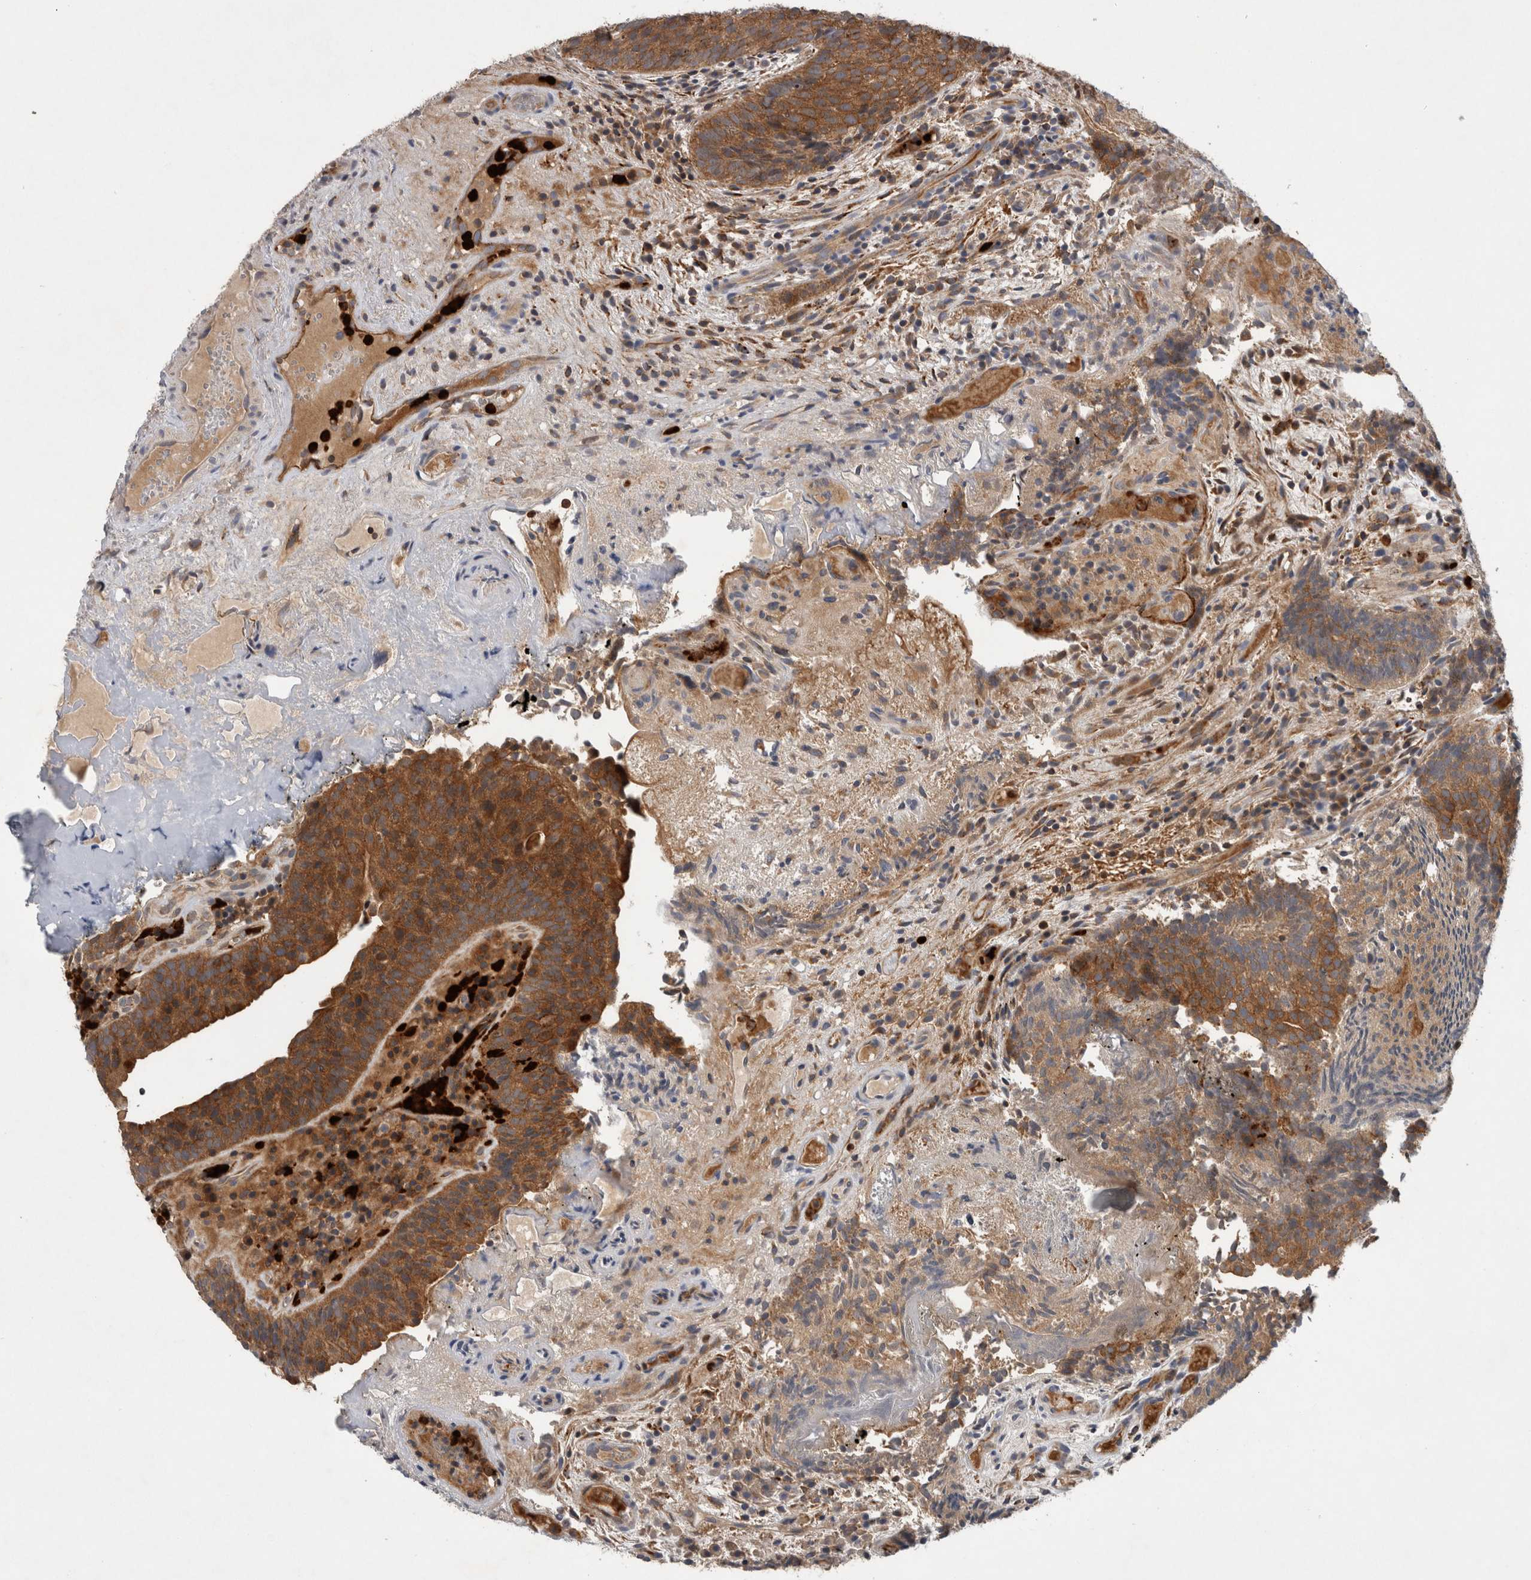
{"staining": {"intensity": "moderate", "quantity": ">75%", "location": "cytoplasmic/membranous"}, "tissue": "urothelial cancer", "cell_type": "Tumor cells", "image_type": "cancer", "snomed": [{"axis": "morphology", "description": "Urothelial carcinoma, Low grade"}, {"axis": "topography", "description": "Urinary bladder"}], "caption": "Protein expression by immunohistochemistry (IHC) displays moderate cytoplasmic/membranous positivity in approximately >75% of tumor cells in urothelial cancer.", "gene": "PDCD2", "patient": {"sex": "male", "age": 86}}